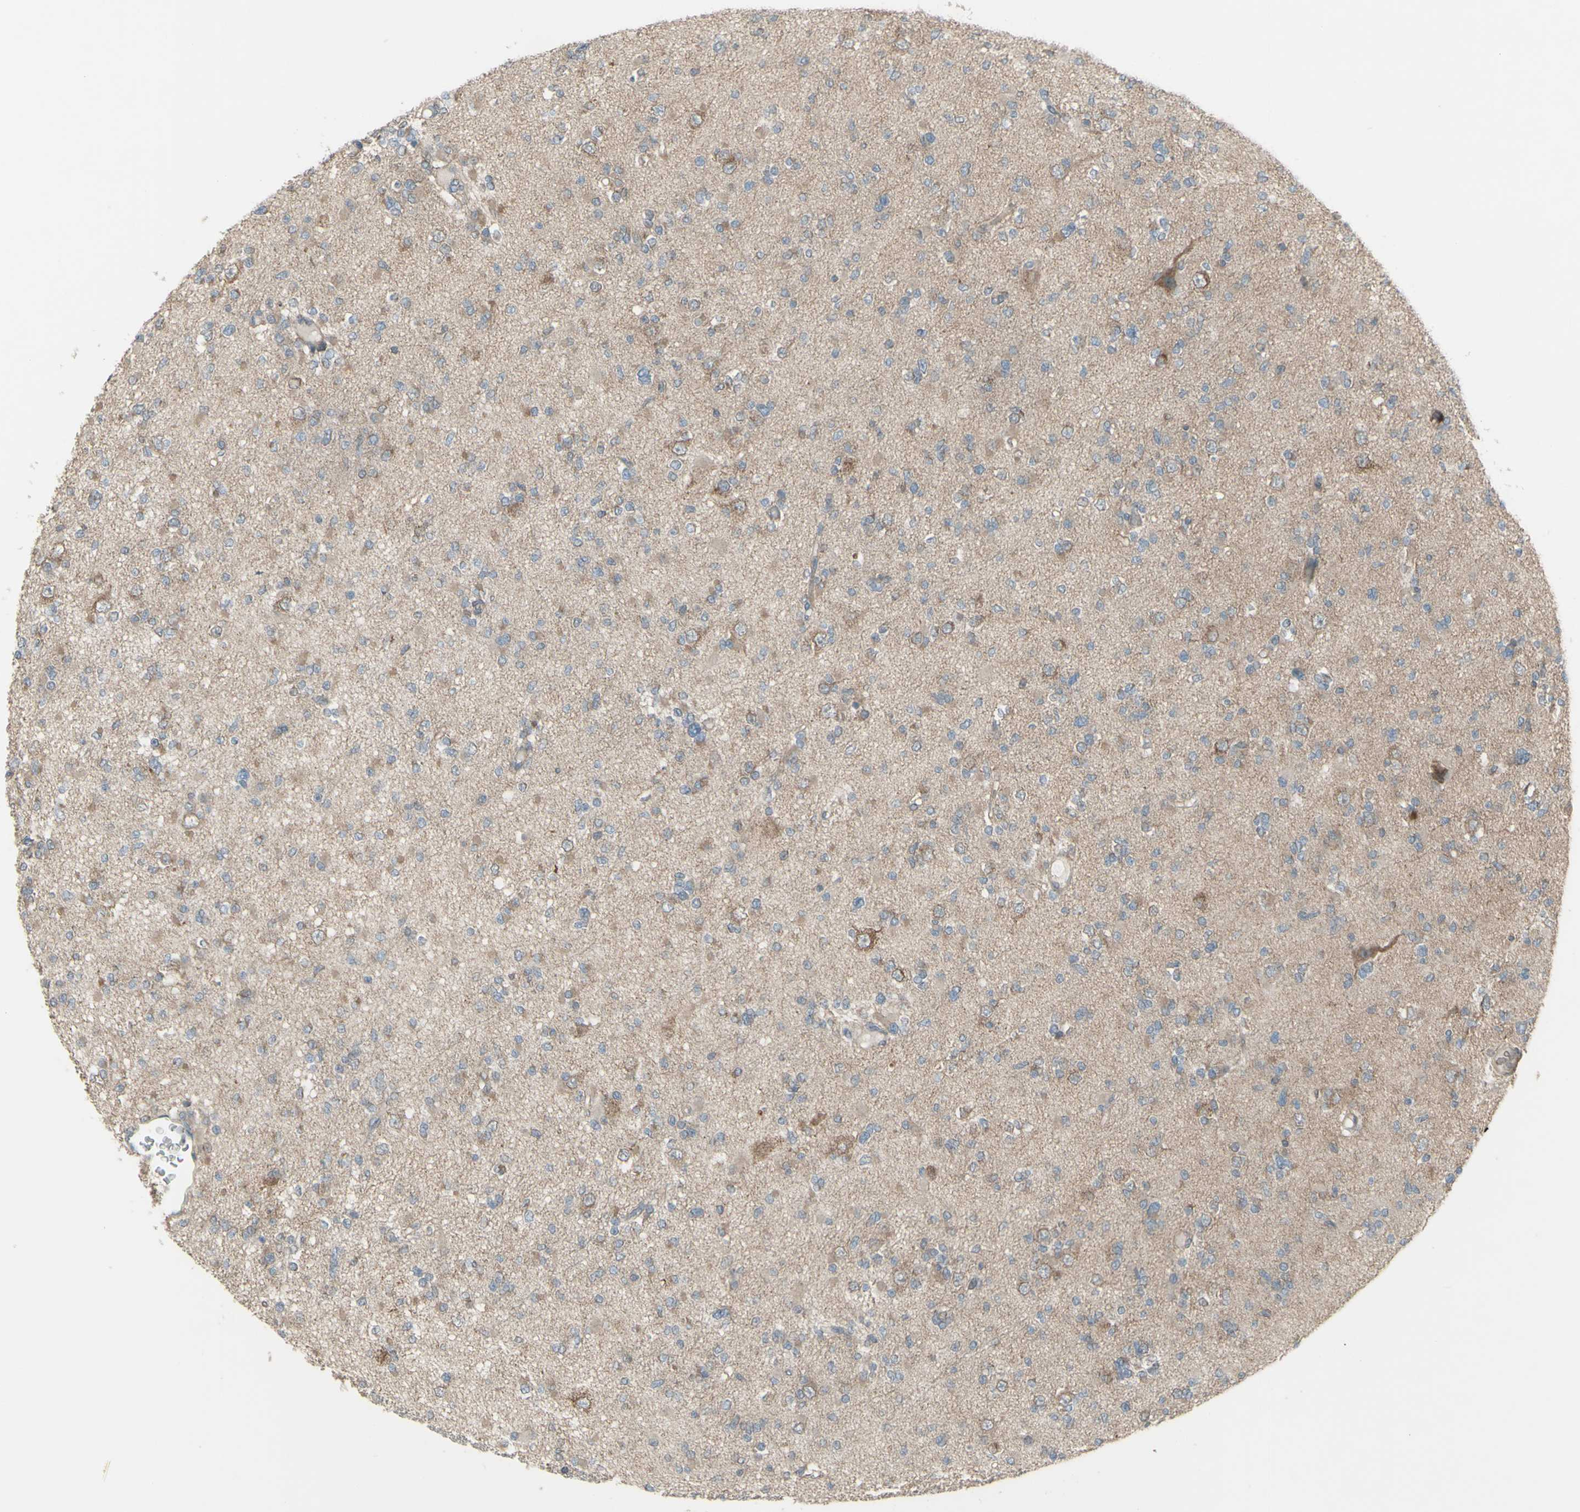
{"staining": {"intensity": "weak", "quantity": ">75%", "location": "cytoplasmic/membranous"}, "tissue": "glioma", "cell_type": "Tumor cells", "image_type": "cancer", "snomed": [{"axis": "morphology", "description": "Glioma, malignant, Low grade"}, {"axis": "topography", "description": "Brain"}], "caption": "Malignant glioma (low-grade) was stained to show a protein in brown. There is low levels of weak cytoplasmic/membranous staining in approximately >75% of tumor cells. (brown staining indicates protein expression, while blue staining denotes nuclei).", "gene": "GRAMD1B", "patient": {"sex": "female", "age": 22}}